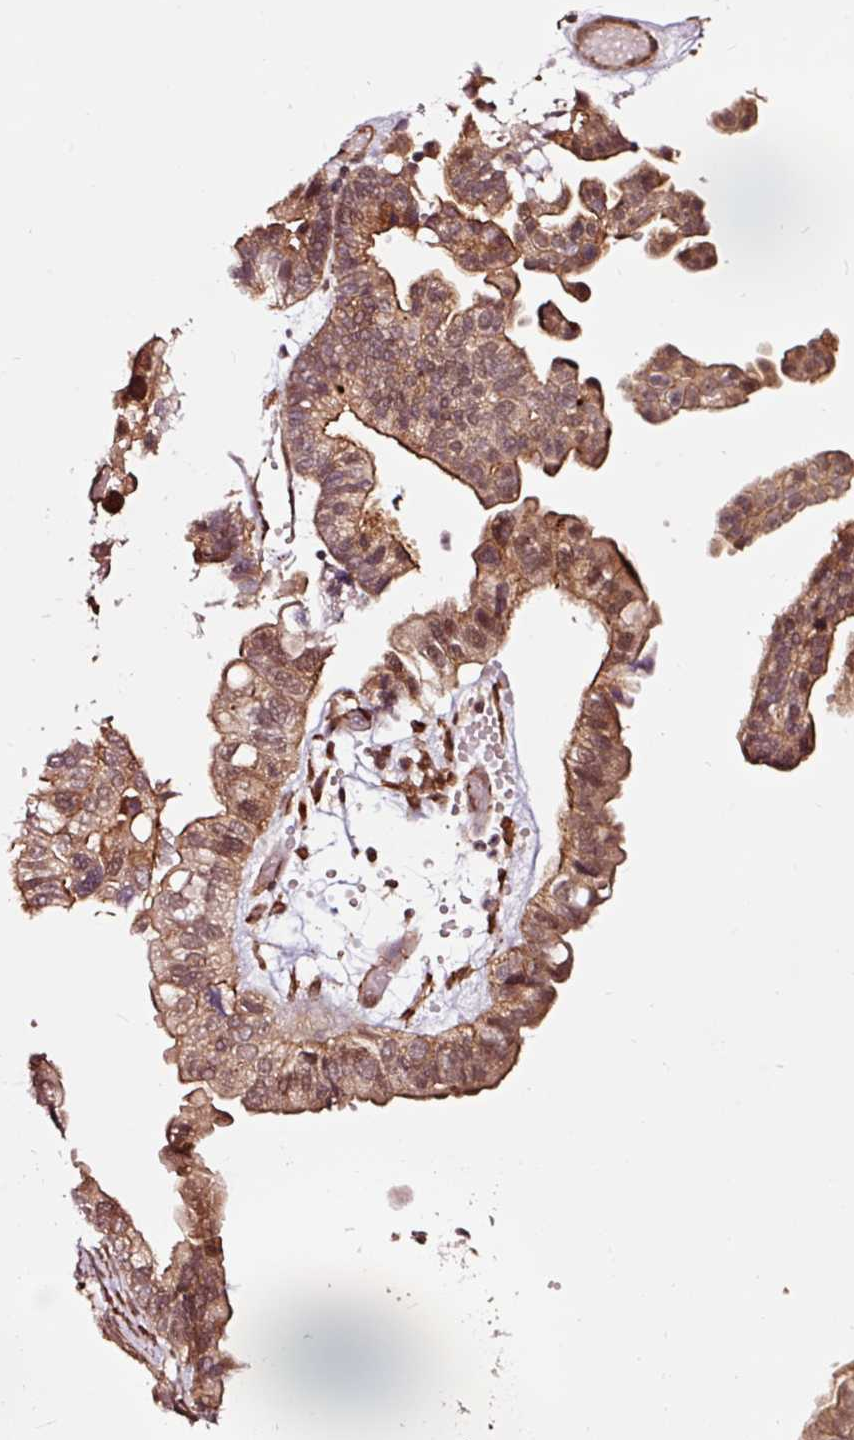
{"staining": {"intensity": "moderate", "quantity": ">75%", "location": "cytoplasmic/membranous,nuclear"}, "tissue": "ovarian cancer", "cell_type": "Tumor cells", "image_type": "cancer", "snomed": [{"axis": "morphology", "description": "Cystadenocarcinoma, serous, NOS"}, {"axis": "topography", "description": "Ovary"}], "caption": "Serous cystadenocarcinoma (ovarian) was stained to show a protein in brown. There is medium levels of moderate cytoplasmic/membranous and nuclear positivity in about >75% of tumor cells.", "gene": "TPM1", "patient": {"sex": "female", "age": 56}}